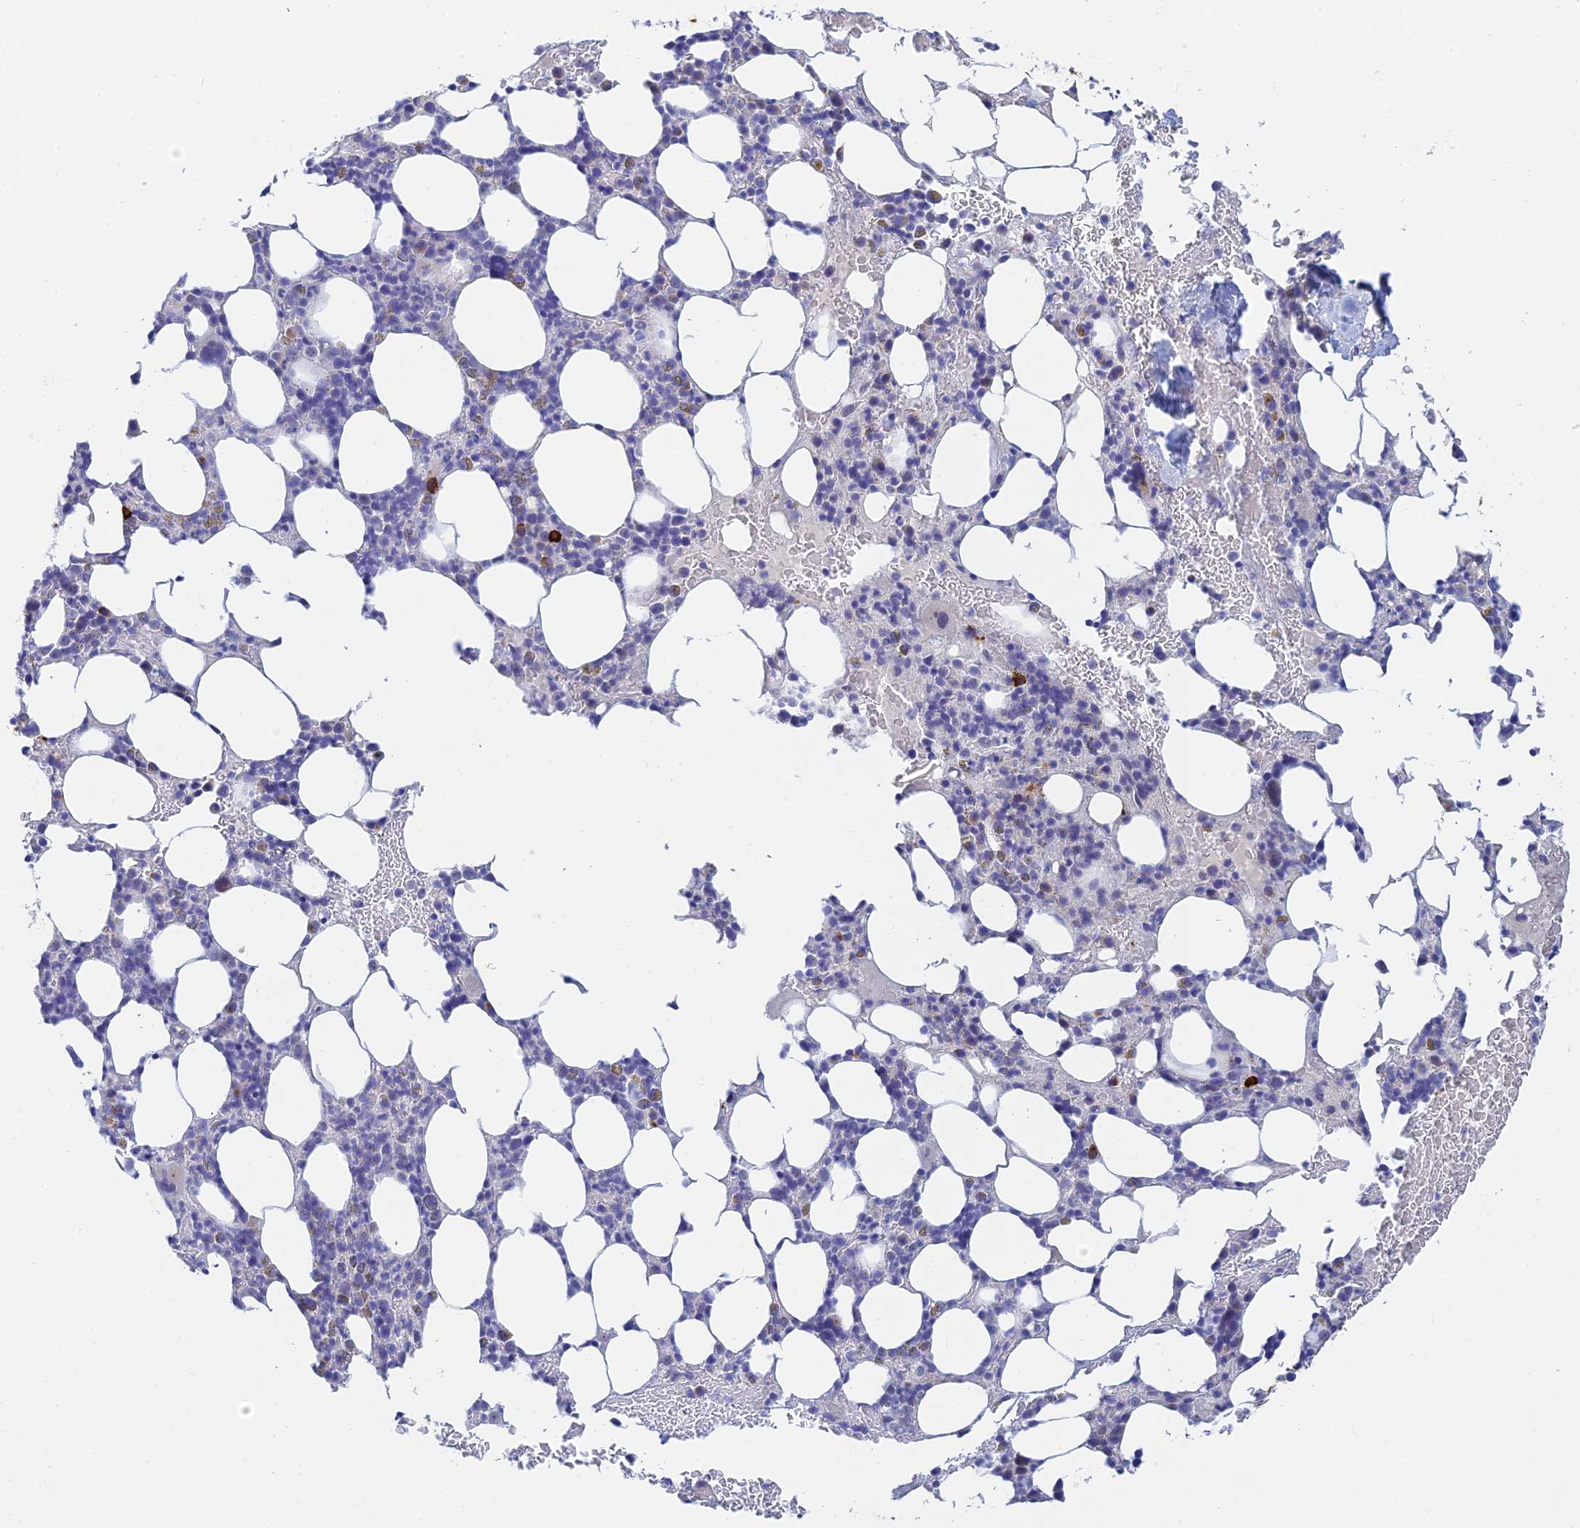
{"staining": {"intensity": "negative", "quantity": "none", "location": "none"}, "tissue": "bone marrow", "cell_type": "Hematopoietic cells", "image_type": "normal", "snomed": [{"axis": "morphology", "description": "Normal tissue, NOS"}, {"axis": "topography", "description": "Bone marrow"}], "caption": "Immunohistochemical staining of normal human bone marrow reveals no significant staining in hematopoietic cells.", "gene": "CEP152", "patient": {"sex": "male", "age": 78}}